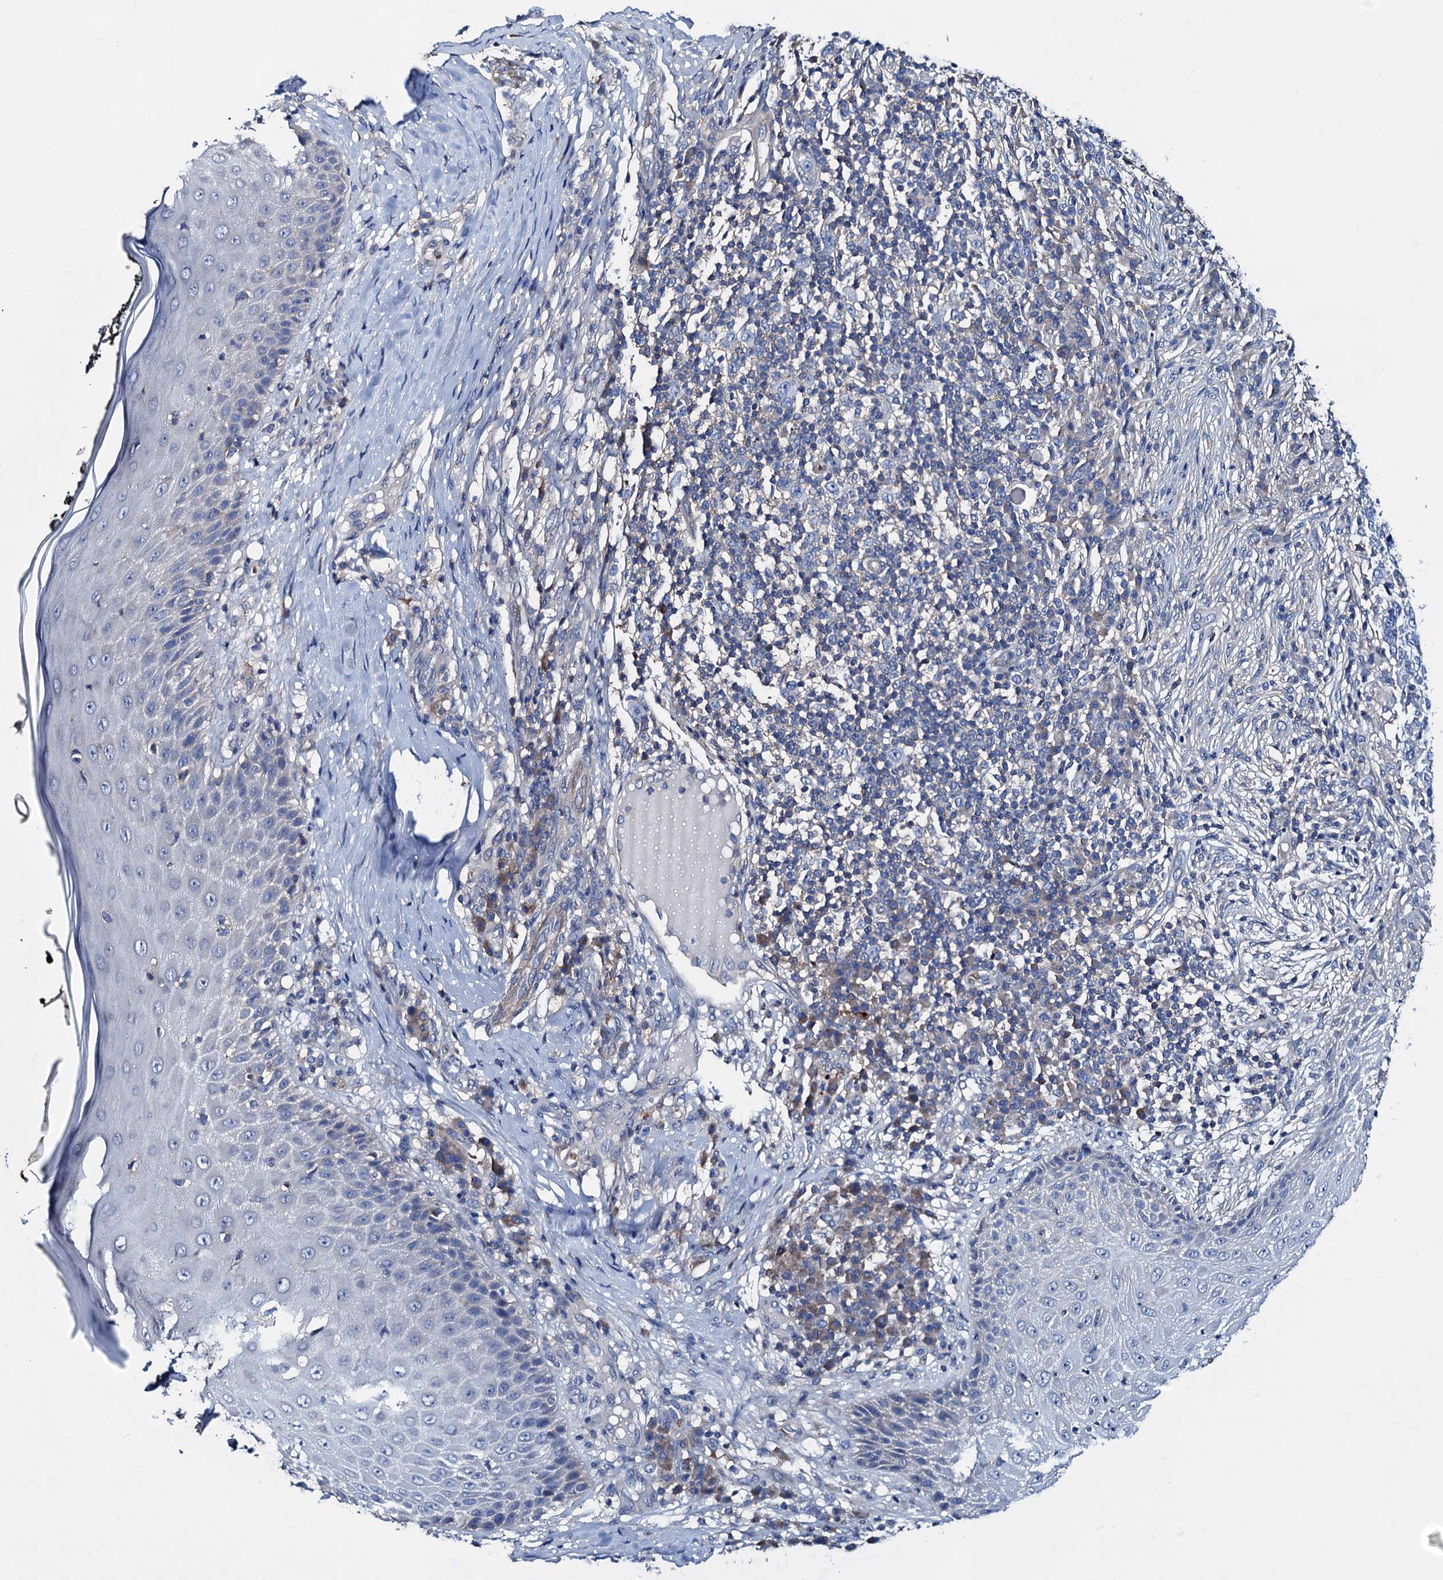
{"staining": {"intensity": "negative", "quantity": "none", "location": "none"}, "tissue": "skin cancer", "cell_type": "Tumor cells", "image_type": "cancer", "snomed": [{"axis": "morphology", "description": "Basal cell carcinoma"}, {"axis": "topography", "description": "Skin"}], "caption": "Tumor cells are negative for brown protein staining in skin cancer. (DAB immunohistochemistry (IHC), high magnification).", "gene": "GCOM1", "patient": {"sex": "female", "age": 65}}